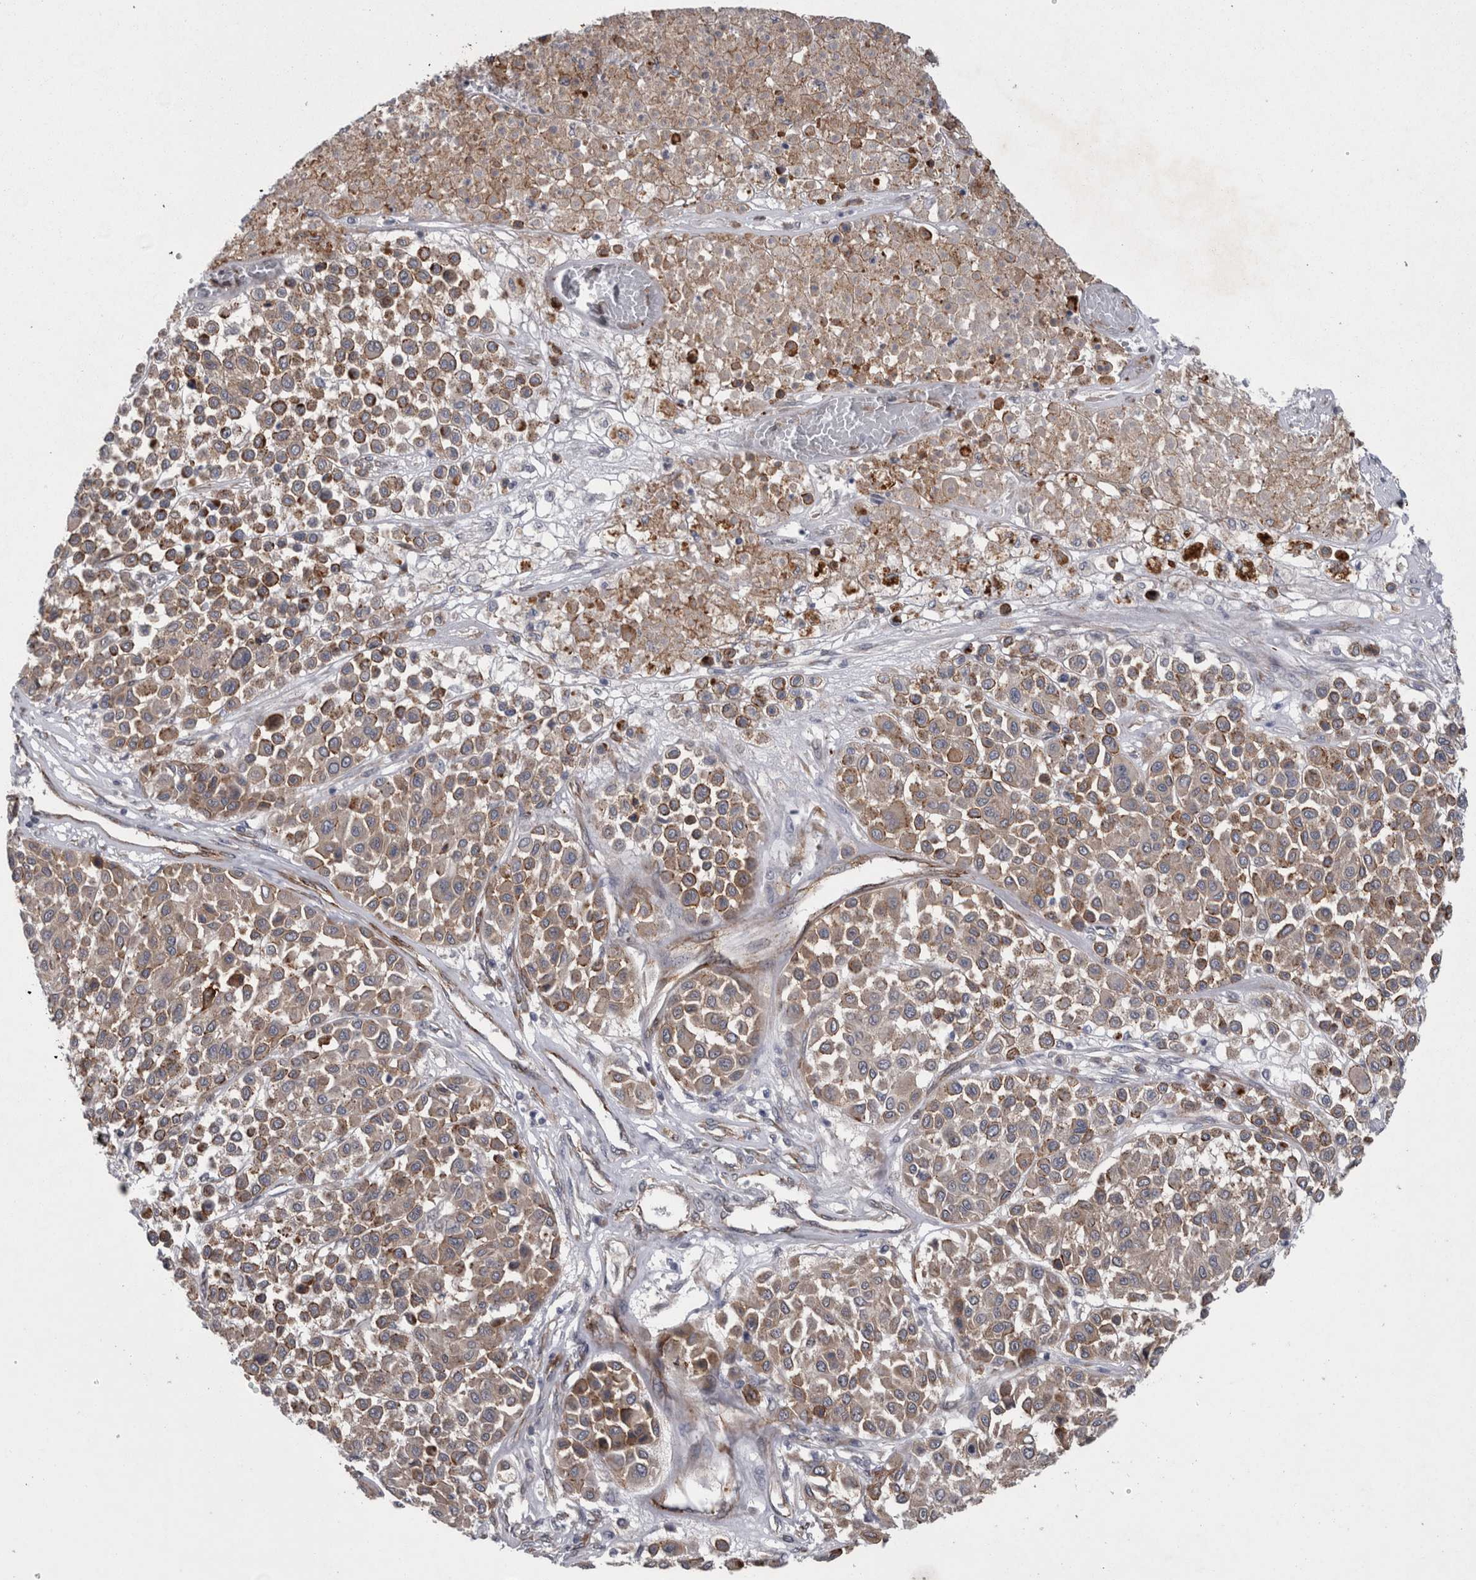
{"staining": {"intensity": "weak", "quantity": ">75%", "location": "cytoplasmic/membranous"}, "tissue": "melanoma", "cell_type": "Tumor cells", "image_type": "cancer", "snomed": [{"axis": "morphology", "description": "Malignant melanoma, Metastatic site"}, {"axis": "topography", "description": "Soft tissue"}], "caption": "The image demonstrates a brown stain indicating the presence of a protein in the cytoplasmic/membranous of tumor cells in malignant melanoma (metastatic site).", "gene": "DDX6", "patient": {"sex": "male", "age": 41}}